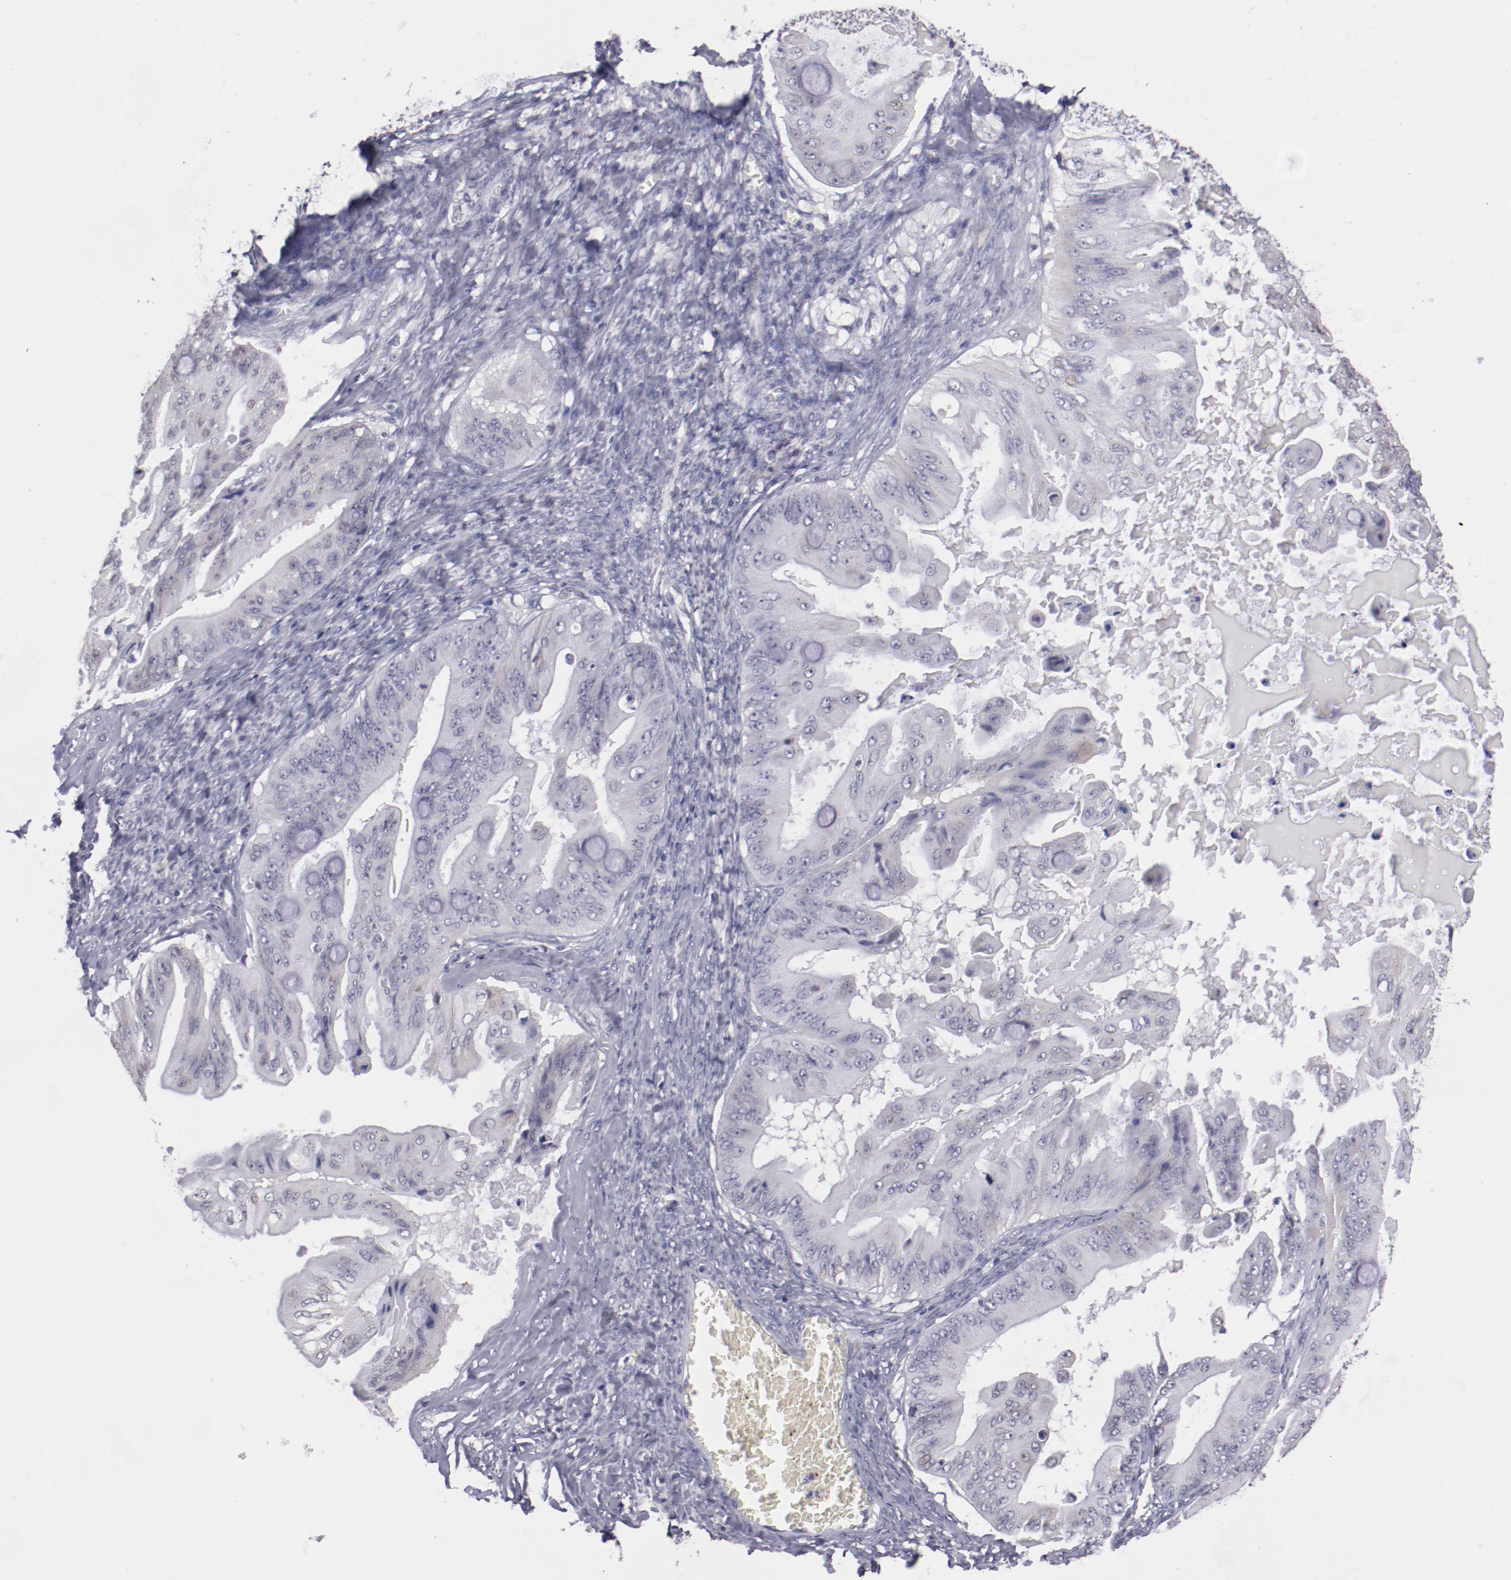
{"staining": {"intensity": "moderate", "quantity": "<25%", "location": "cytoplasmic/membranous"}, "tissue": "ovarian cancer", "cell_type": "Tumor cells", "image_type": "cancer", "snomed": [{"axis": "morphology", "description": "Cystadenocarcinoma, mucinous, NOS"}, {"axis": "topography", "description": "Ovary"}], "caption": "A histopathology image showing moderate cytoplasmic/membranous staining in approximately <25% of tumor cells in mucinous cystadenocarcinoma (ovarian), as visualized by brown immunohistochemical staining.", "gene": "NRXN3", "patient": {"sex": "female", "age": 37}}